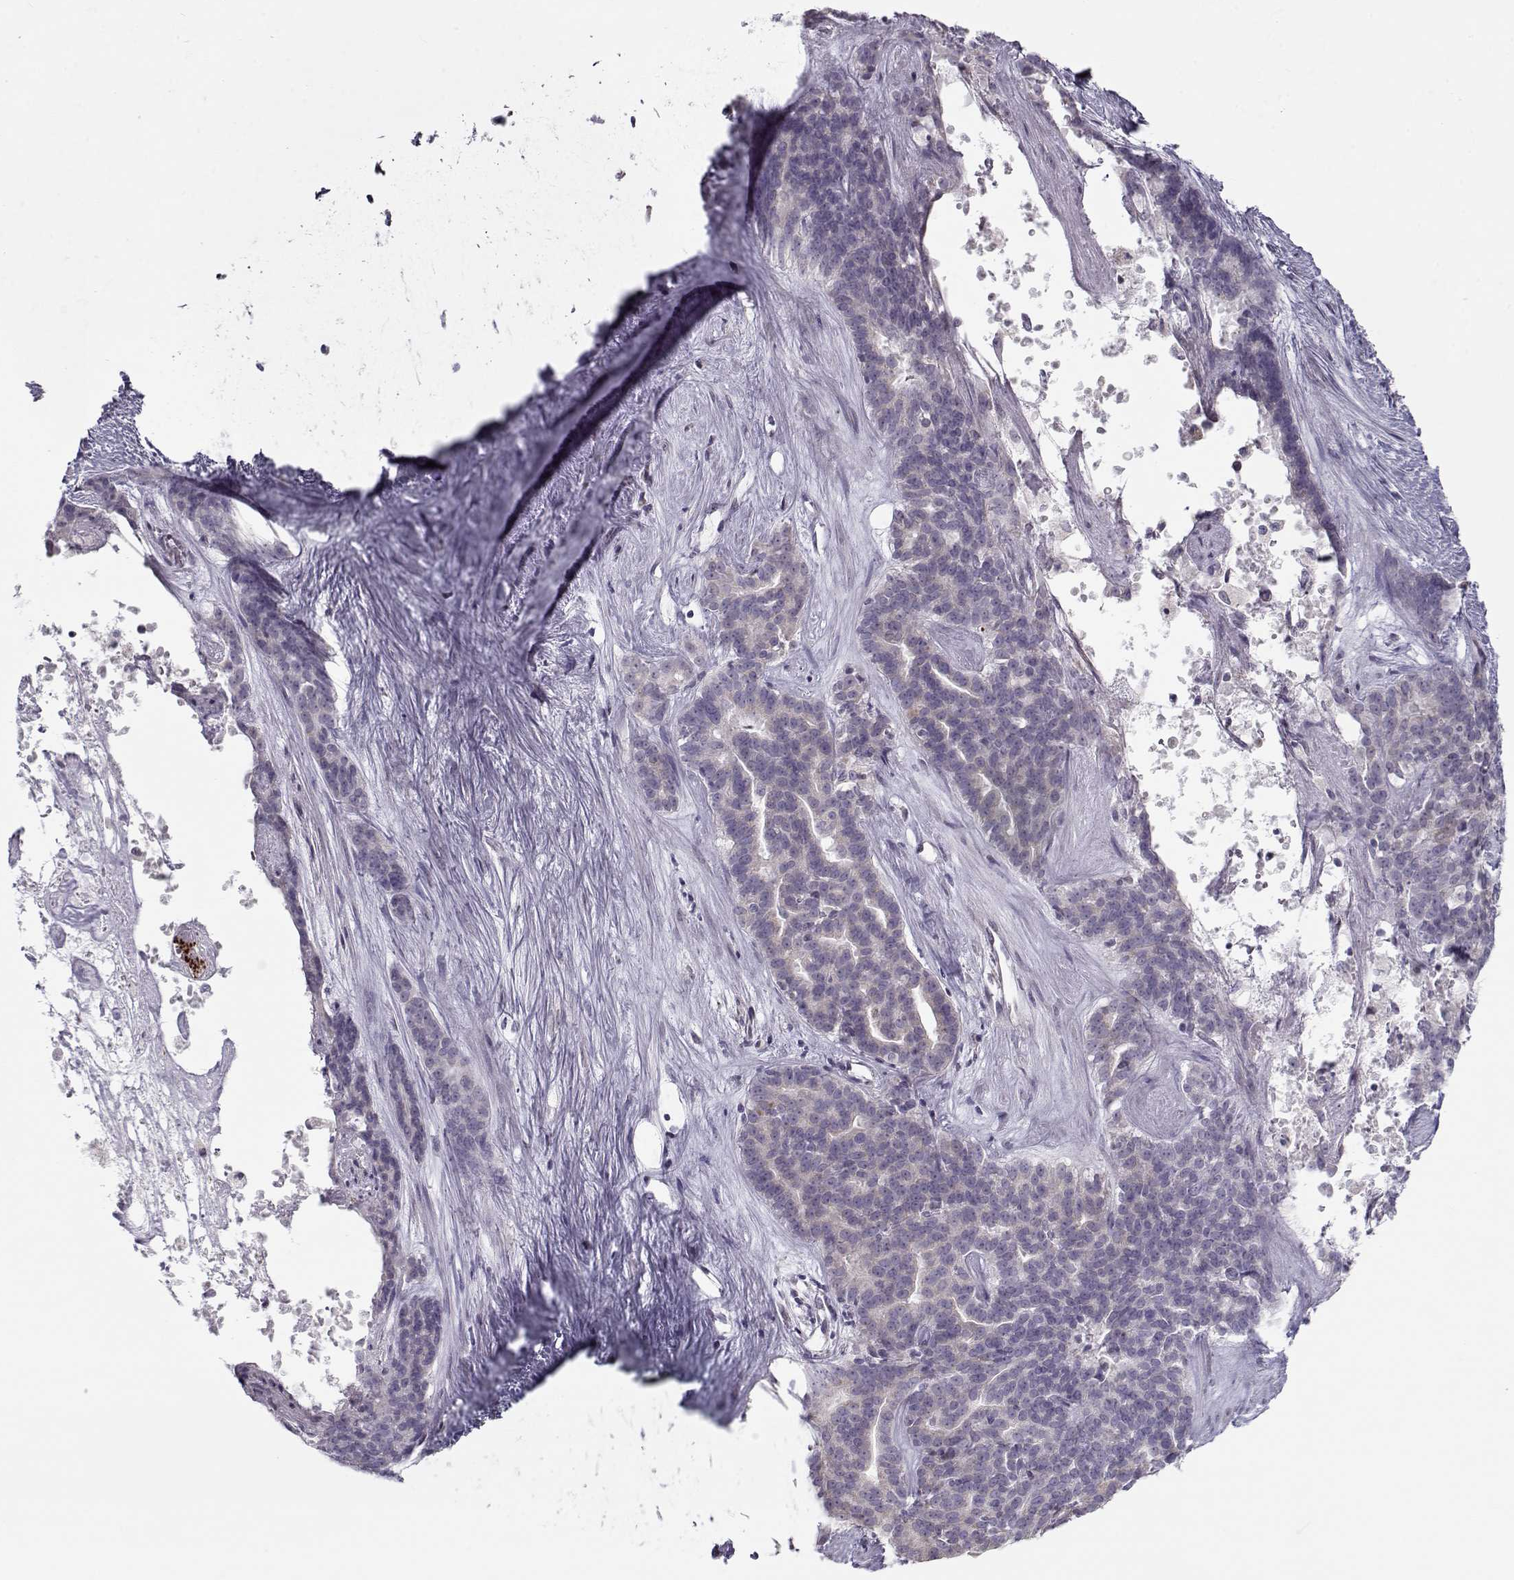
{"staining": {"intensity": "negative", "quantity": "none", "location": "none"}, "tissue": "liver cancer", "cell_type": "Tumor cells", "image_type": "cancer", "snomed": [{"axis": "morphology", "description": "Cholangiocarcinoma"}, {"axis": "topography", "description": "Liver"}], "caption": "Tumor cells are negative for protein expression in human cholangiocarcinoma (liver). Brightfield microscopy of immunohistochemistry stained with DAB (3,3'-diaminobenzidine) (brown) and hematoxylin (blue), captured at high magnification.", "gene": "KLF17", "patient": {"sex": "female", "age": 47}}